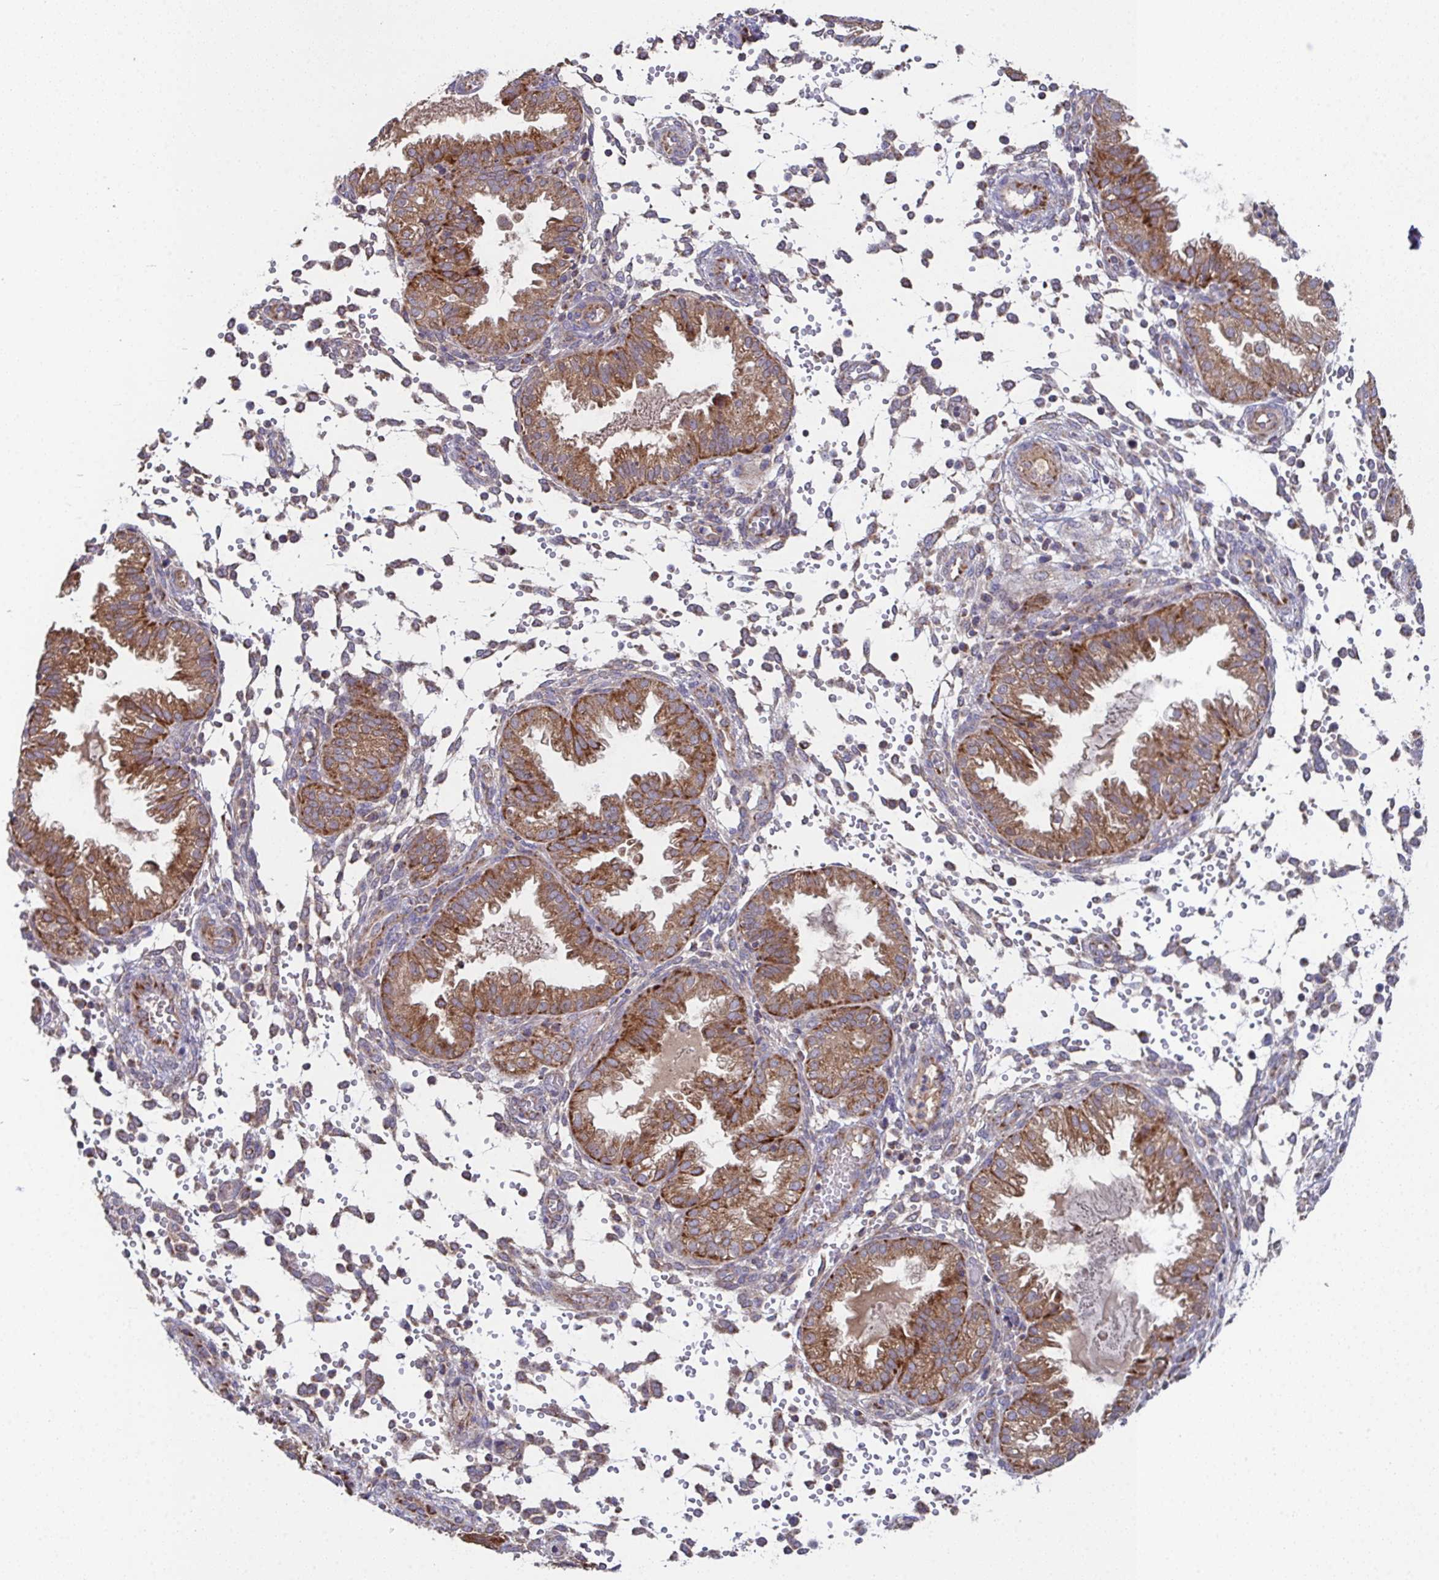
{"staining": {"intensity": "negative", "quantity": "none", "location": "none"}, "tissue": "endometrium", "cell_type": "Cells in endometrial stroma", "image_type": "normal", "snomed": [{"axis": "morphology", "description": "Normal tissue, NOS"}, {"axis": "topography", "description": "Endometrium"}], "caption": "Photomicrograph shows no significant protein staining in cells in endometrial stroma of normal endometrium.", "gene": "MT", "patient": {"sex": "female", "age": 33}}